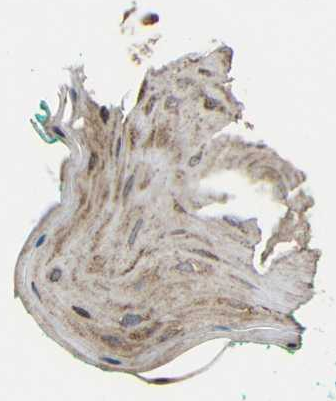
{"staining": {"intensity": "moderate", "quantity": "25%-75%", "location": "cytoplasmic/membranous"}, "tissue": "oral mucosa", "cell_type": "Squamous epithelial cells", "image_type": "normal", "snomed": [{"axis": "morphology", "description": "Normal tissue, NOS"}, {"axis": "topography", "description": "Skeletal muscle"}, {"axis": "topography", "description": "Oral tissue"}], "caption": "This image exhibits benign oral mucosa stained with IHC to label a protein in brown. The cytoplasmic/membranous of squamous epithelial cells show moderate positivity for the protein. Nuclei are counter-stained blue.", "gene": "CHST9", "patient": {"sex": "male", "age": 58}}